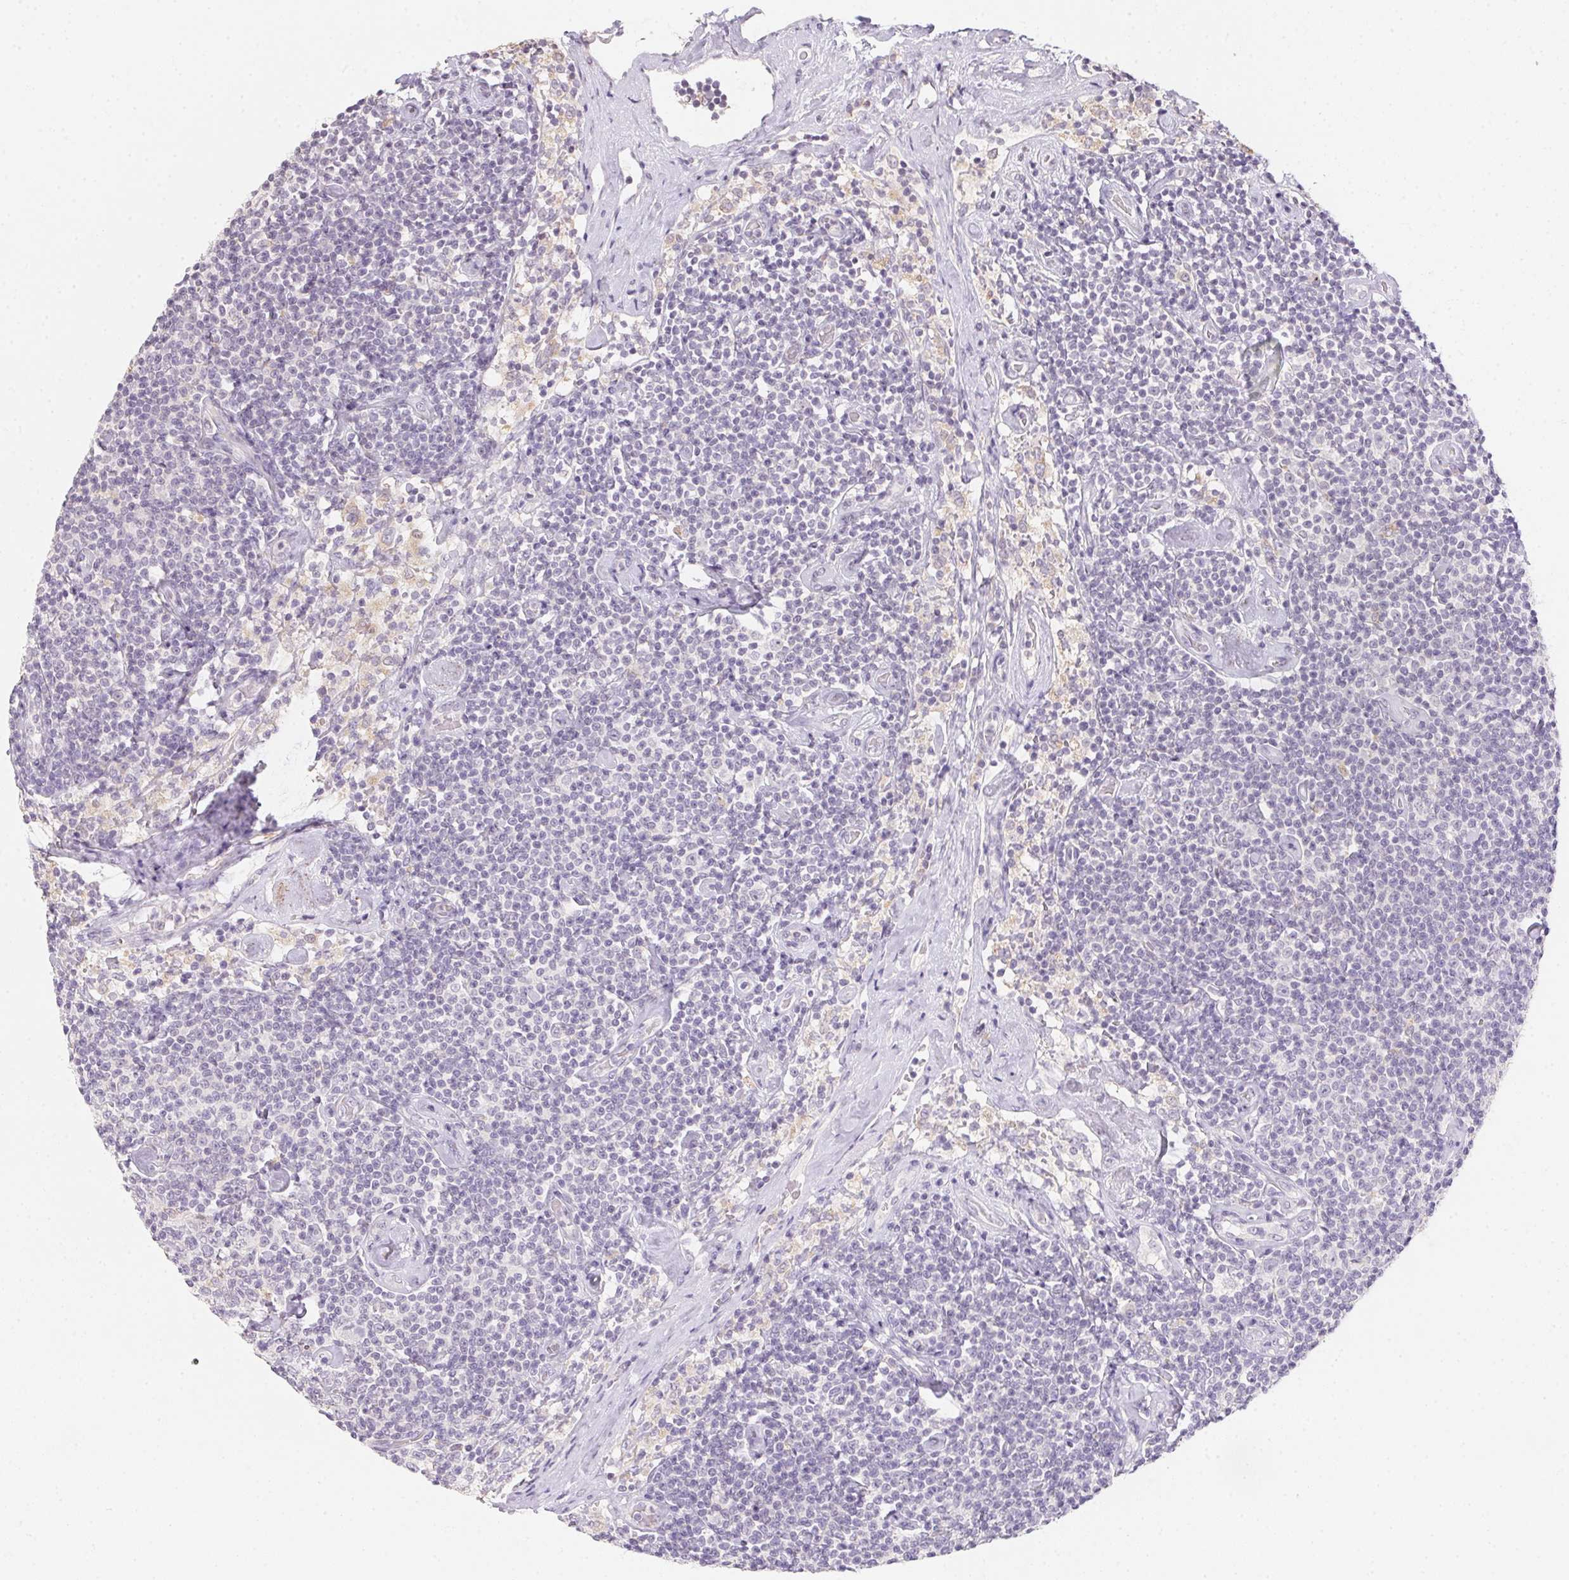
{"staining": {"intensity": "negative", "quantity": "none", "location": "none"}, "tissue": "lymphoma", "cell_type": "Tumor cells", "image_type": "cancer", "snomed": [{"axis": "morphology", "description": "Malignant lymphoma, non-Hodgkin's type, Low grade"}, {"axis": "topography", "description": "Lymph node"}], "caption": "An immunohistochemistry photomicrograph of malignant lymphoma, non-Hodgkin's type (low-grade) is shown. There is no staining in tumor cells of malignant lymphoma, non-Hodgkin's type (low-grade).", "gene": "SLC6A18", "patient": {"sex": "male", "age": 81}}